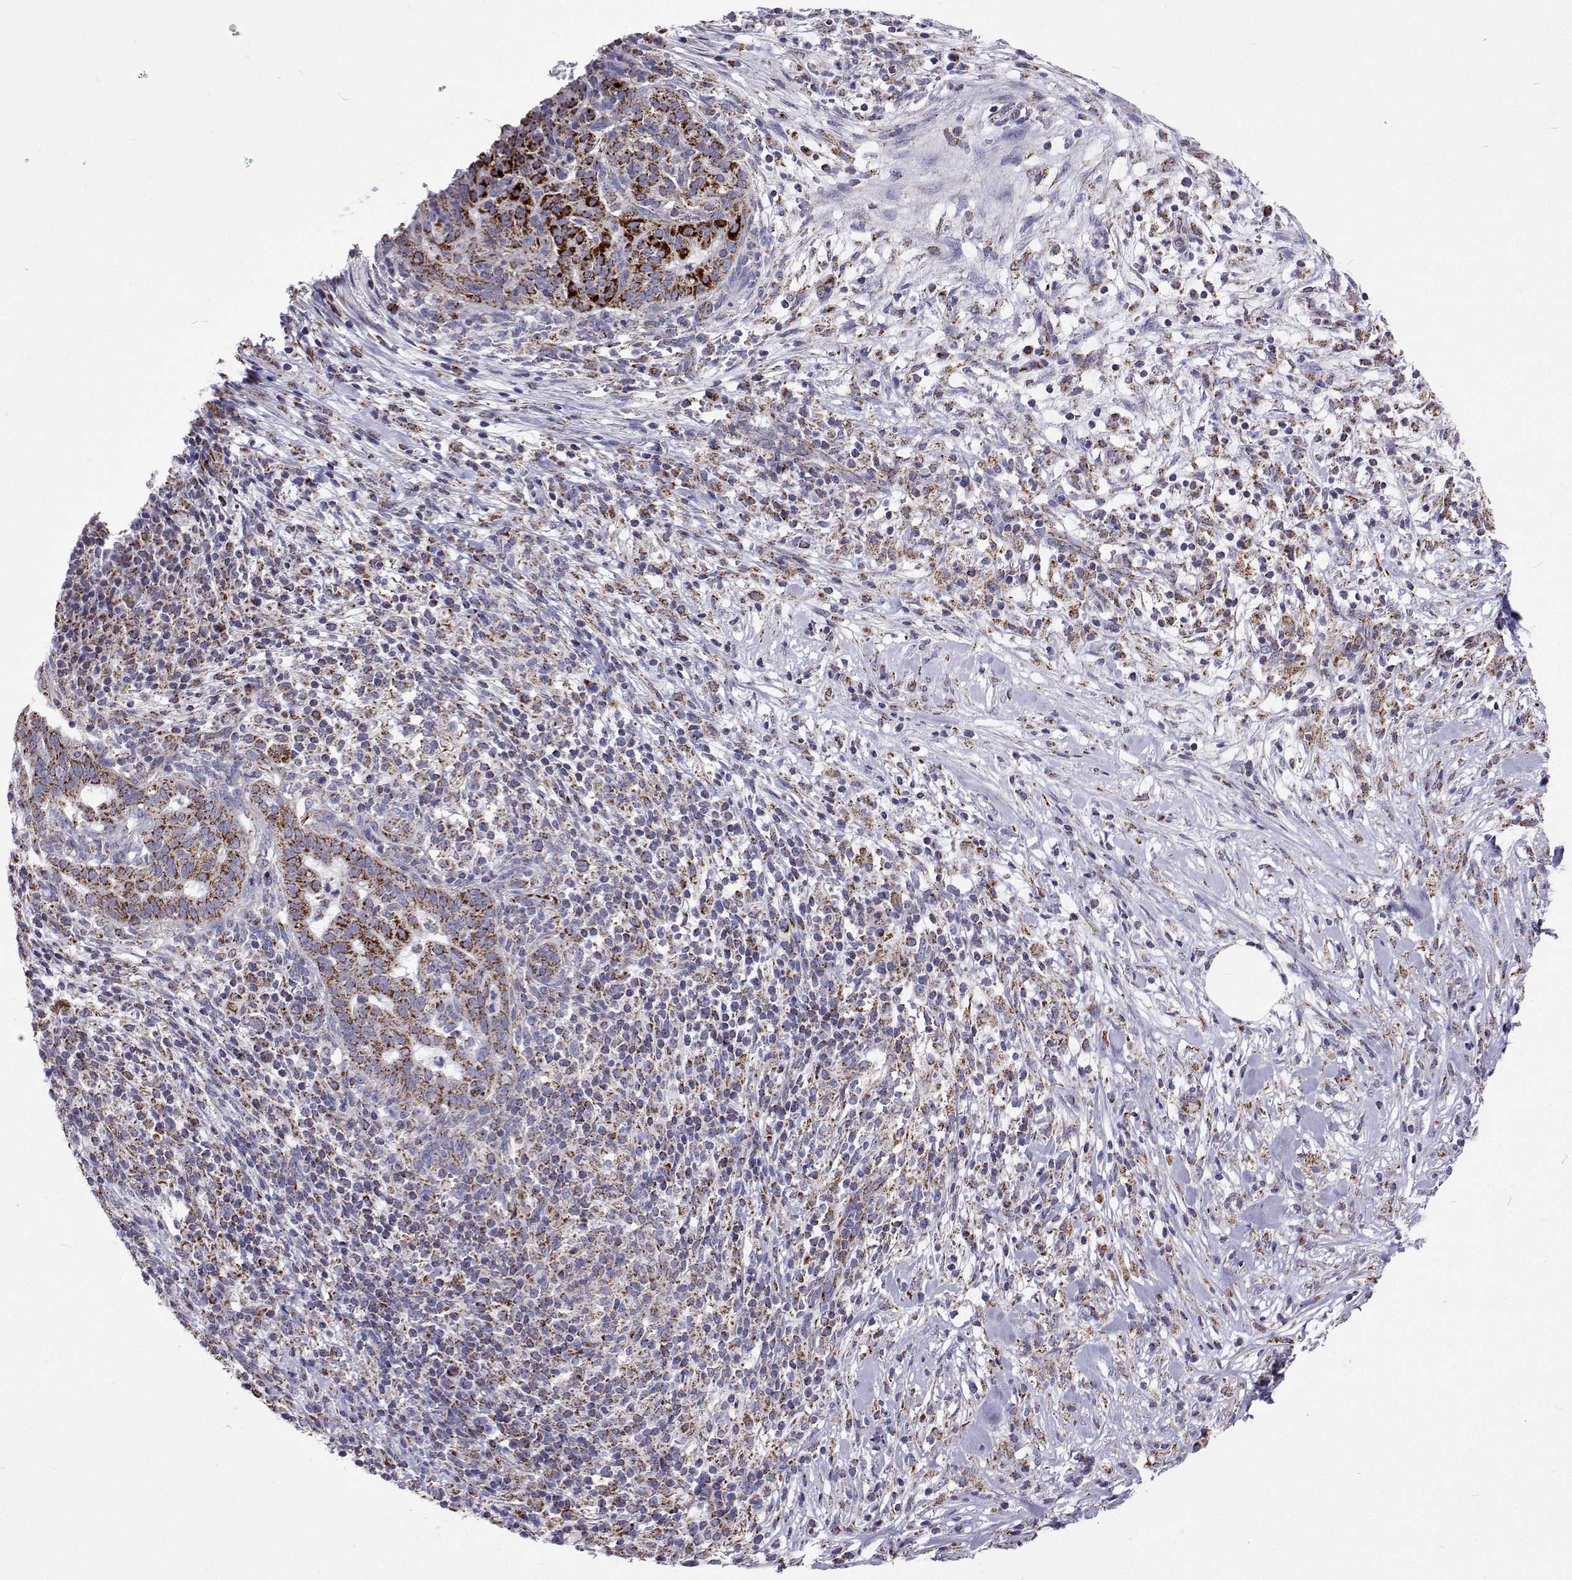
{"staining": {"intensity": "moderate", "quantity": ">75%", "location": "cytoplasmic/membranous"}, "tissue": "pancreatic cancer", "cell_type": "Tumor cells", "image_type": "cancer", "snomed": [{"axis": "morphology", "description": "Adenocarcinoma, NOS"}, {"axis": "topography", "description": "Pancreas"}], "caption": "A brown stain highlights moderate cytoplasmic/membranous expression of a protein in pancreatic adenocarcinoma tumor cells.", "gene": "MCCC2", "patient": {"sex": "male", "age": 44}}